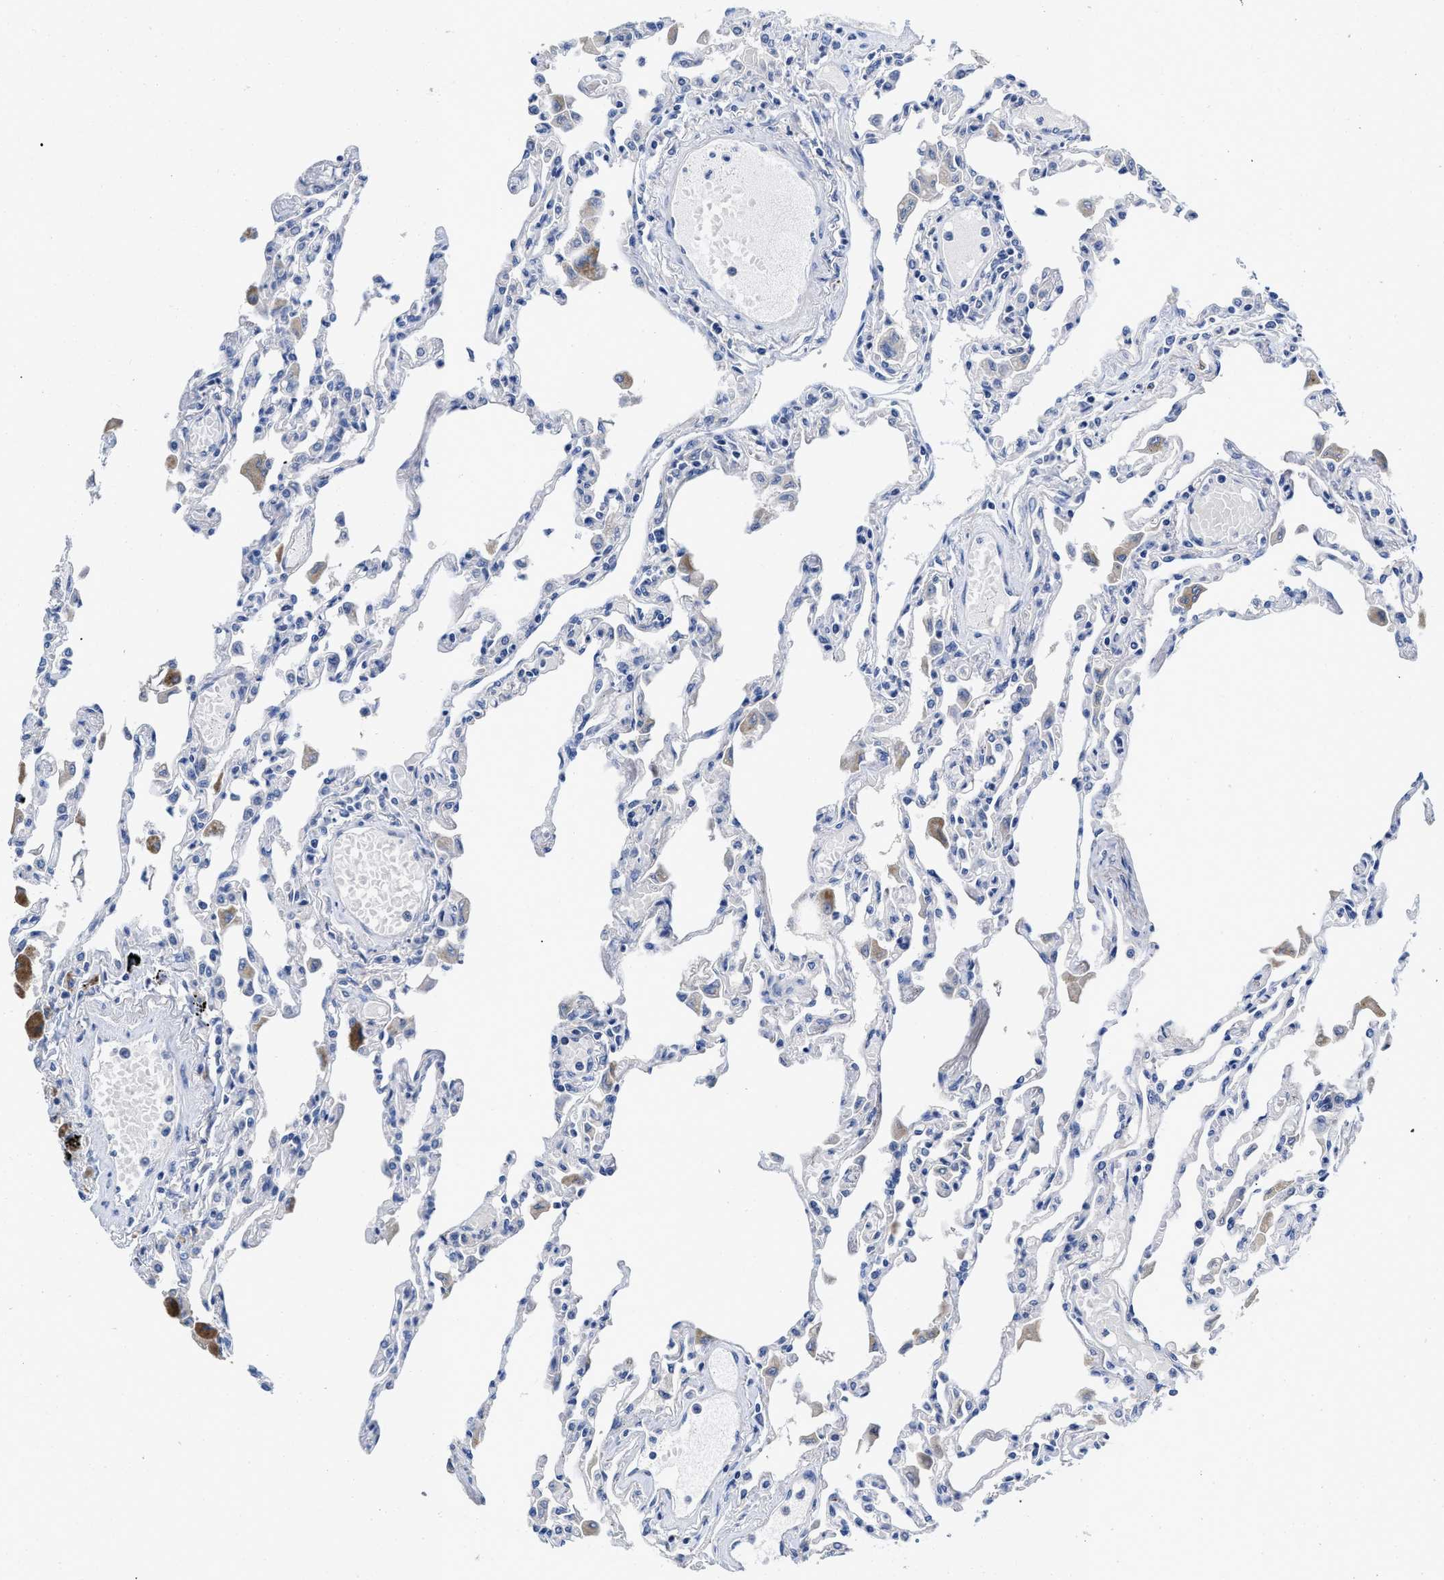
{"staining": {"intensity": "negative", "quantity": "none", "location": "none"}, "tissue": "lung", "cell_type": "Alveolar cells", "image_type": "normal", "snomed": [{"axis": "morphology", "description": "Normal tissue, NOS"}, {"axis": "topography", "description": "Bronchus"}, {"axis": "topography", "description": "Lung"}], "caption": "Photomicrograph shows no significant protein staining in alveolar cells of unremarkable lung. (Brightfield microscopy of DAB (3,3'-diaminobenzidine) immunohistochemistry (IHC) at high magnification).", "gene": "PYY", "patient": {"sex": "female", "age": 49}}